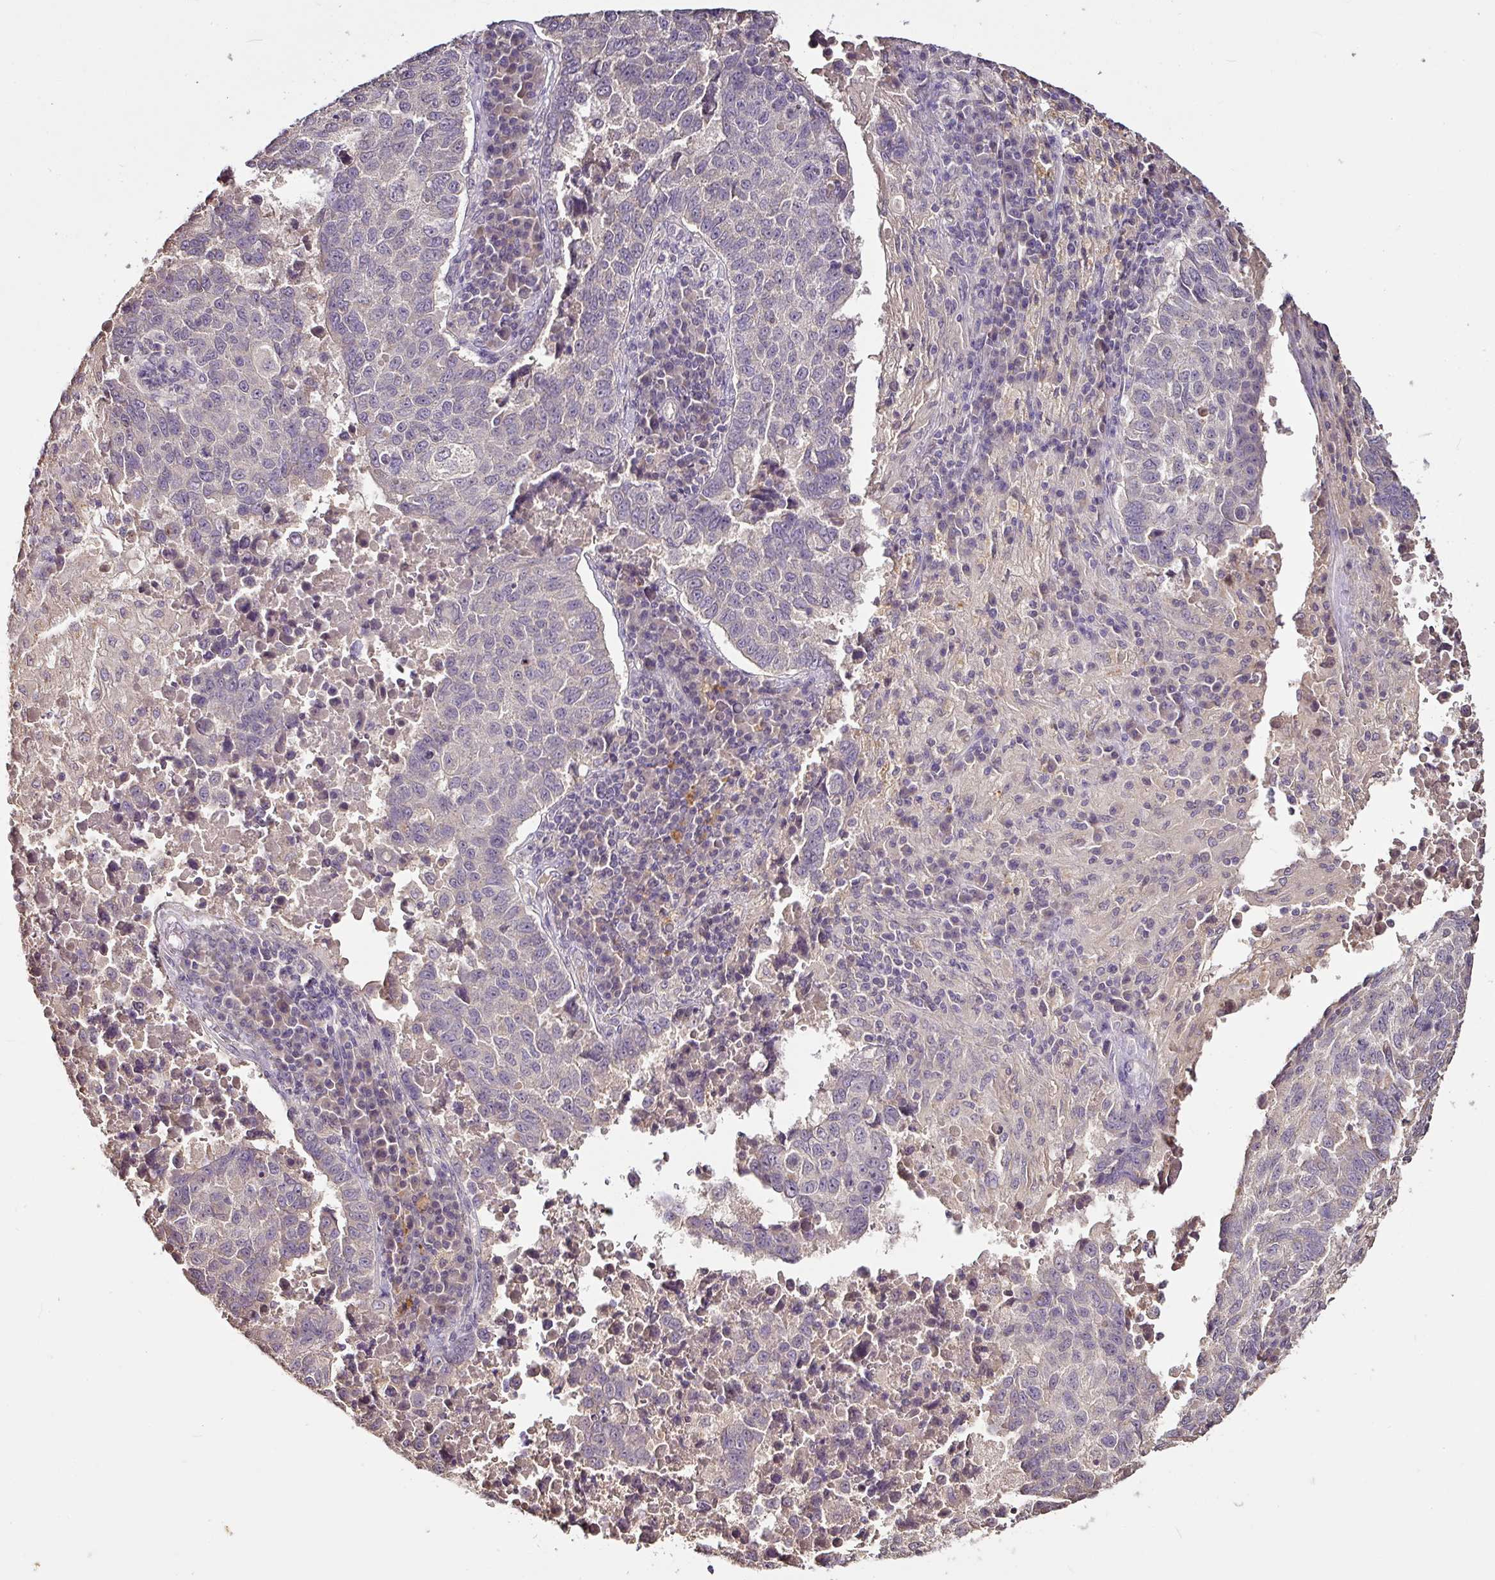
{"staining": {"intensity": "negative", "quantity": "none", "location": "none"}, "tissue": "lung cancer", "cell_type": "Tumor cells", "image_type": "cancer", "snomed": [{"axis": "morphology", "description": "Squamous cell carcinoma, NOS"}, {"axis": "topography", "description": "Lung"}], "caption": "Lung squamous cell carcinoma was stained to show a protein in brown. There is no significant expression in tumor cells.", "gene": "RPL38", "patient": {"sex": "male", "age": 73}}